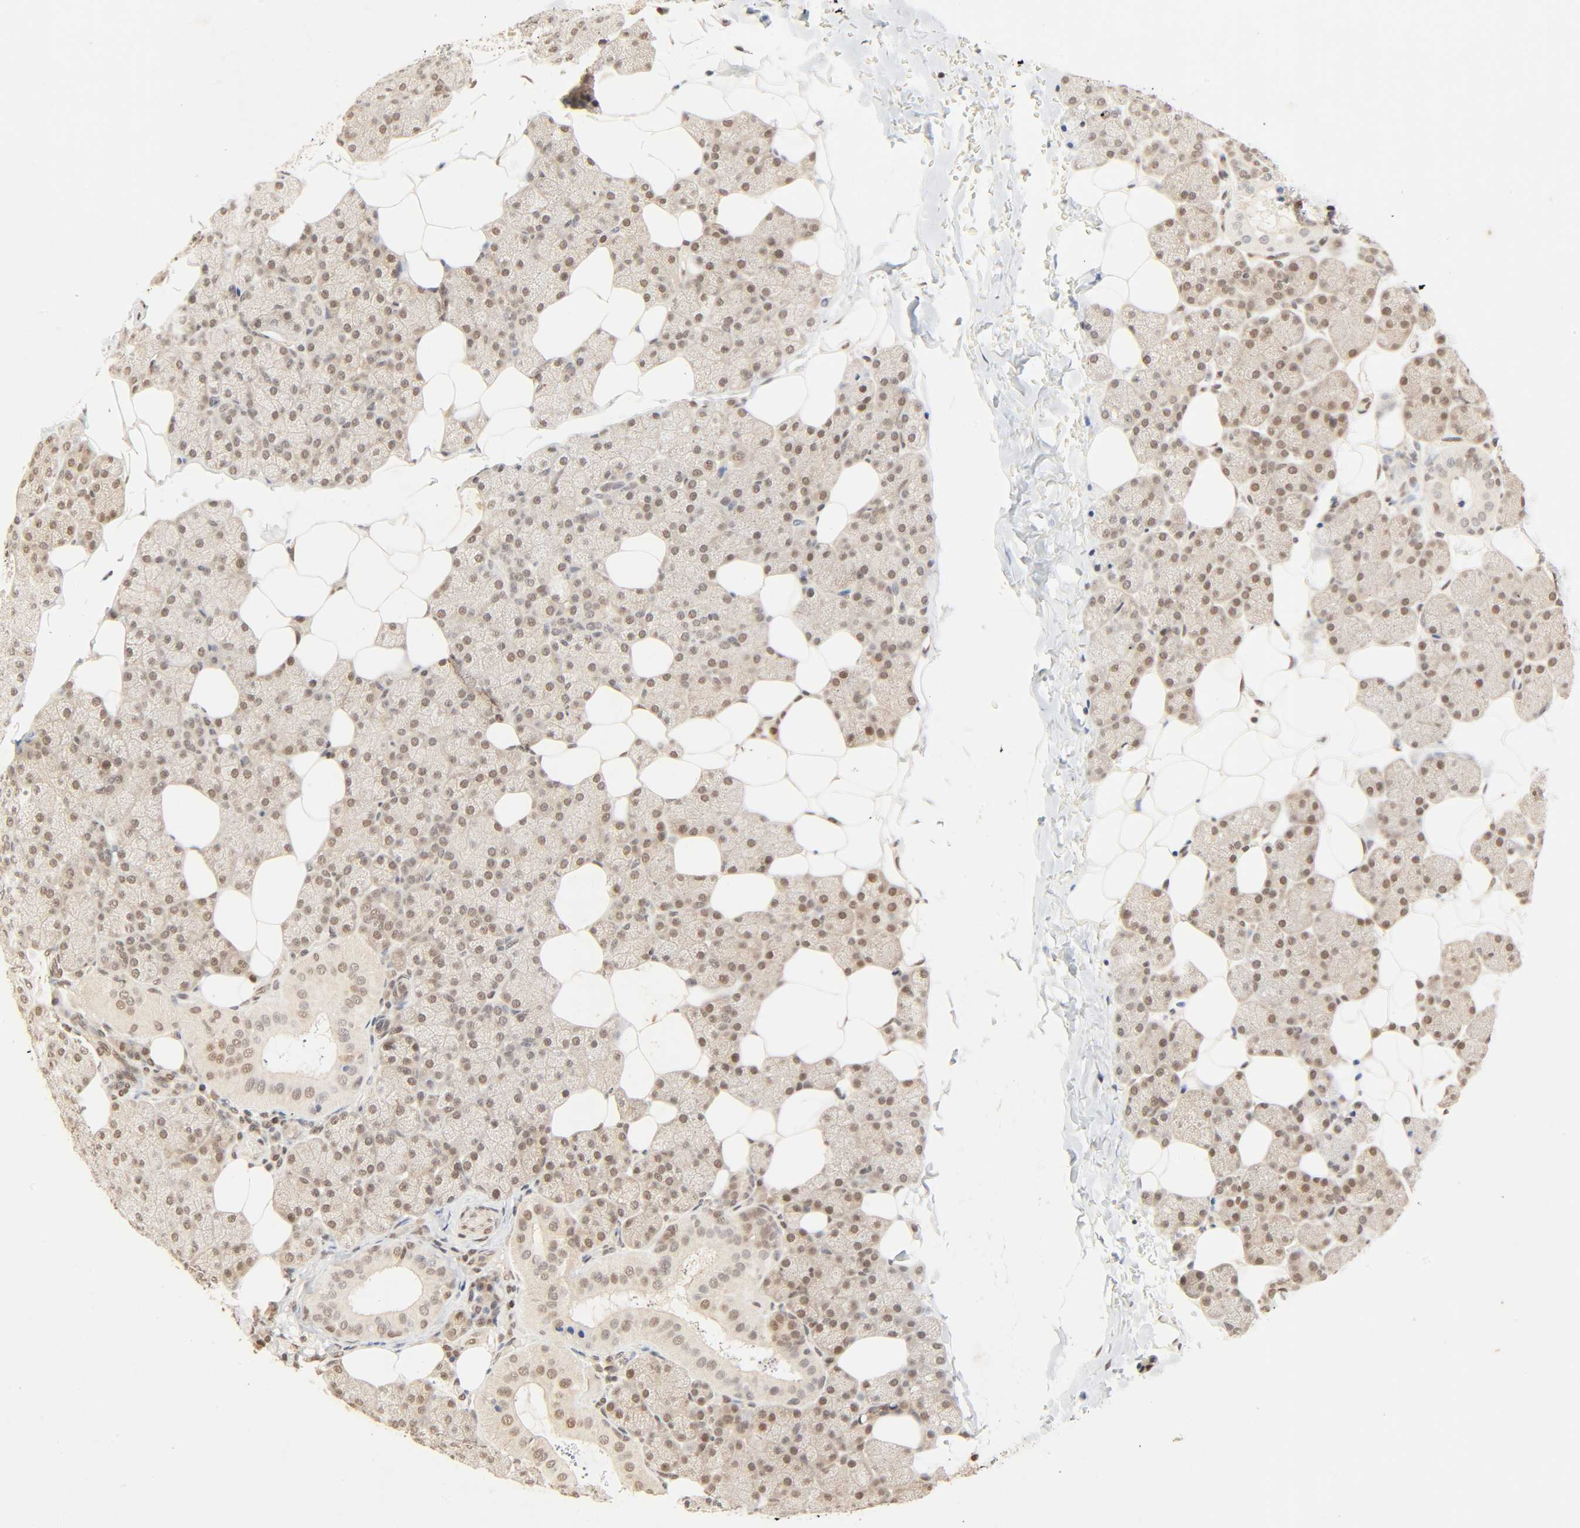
{"staining": {"intensity": "moderate", "quantity": ">75%", "location": "nuclear"}, "tissue": "salivary gland", "cell_type": "Glandular cells", "image_type": "normal", "snomed": [{"axis": "morphology", "description": "Normal tissue, NOS"}, {"axis": "topography", "description": "Lymph node"}, {"axis": "topography", "description": "Salivary gland"}], "caption": "Glandular cells reveal medium levels of moderate nuclear positivity in approximately >75% of cells in benign human salivary gland.", "gene": "UBC", "patient": {"sex": "male", "age": 8}}